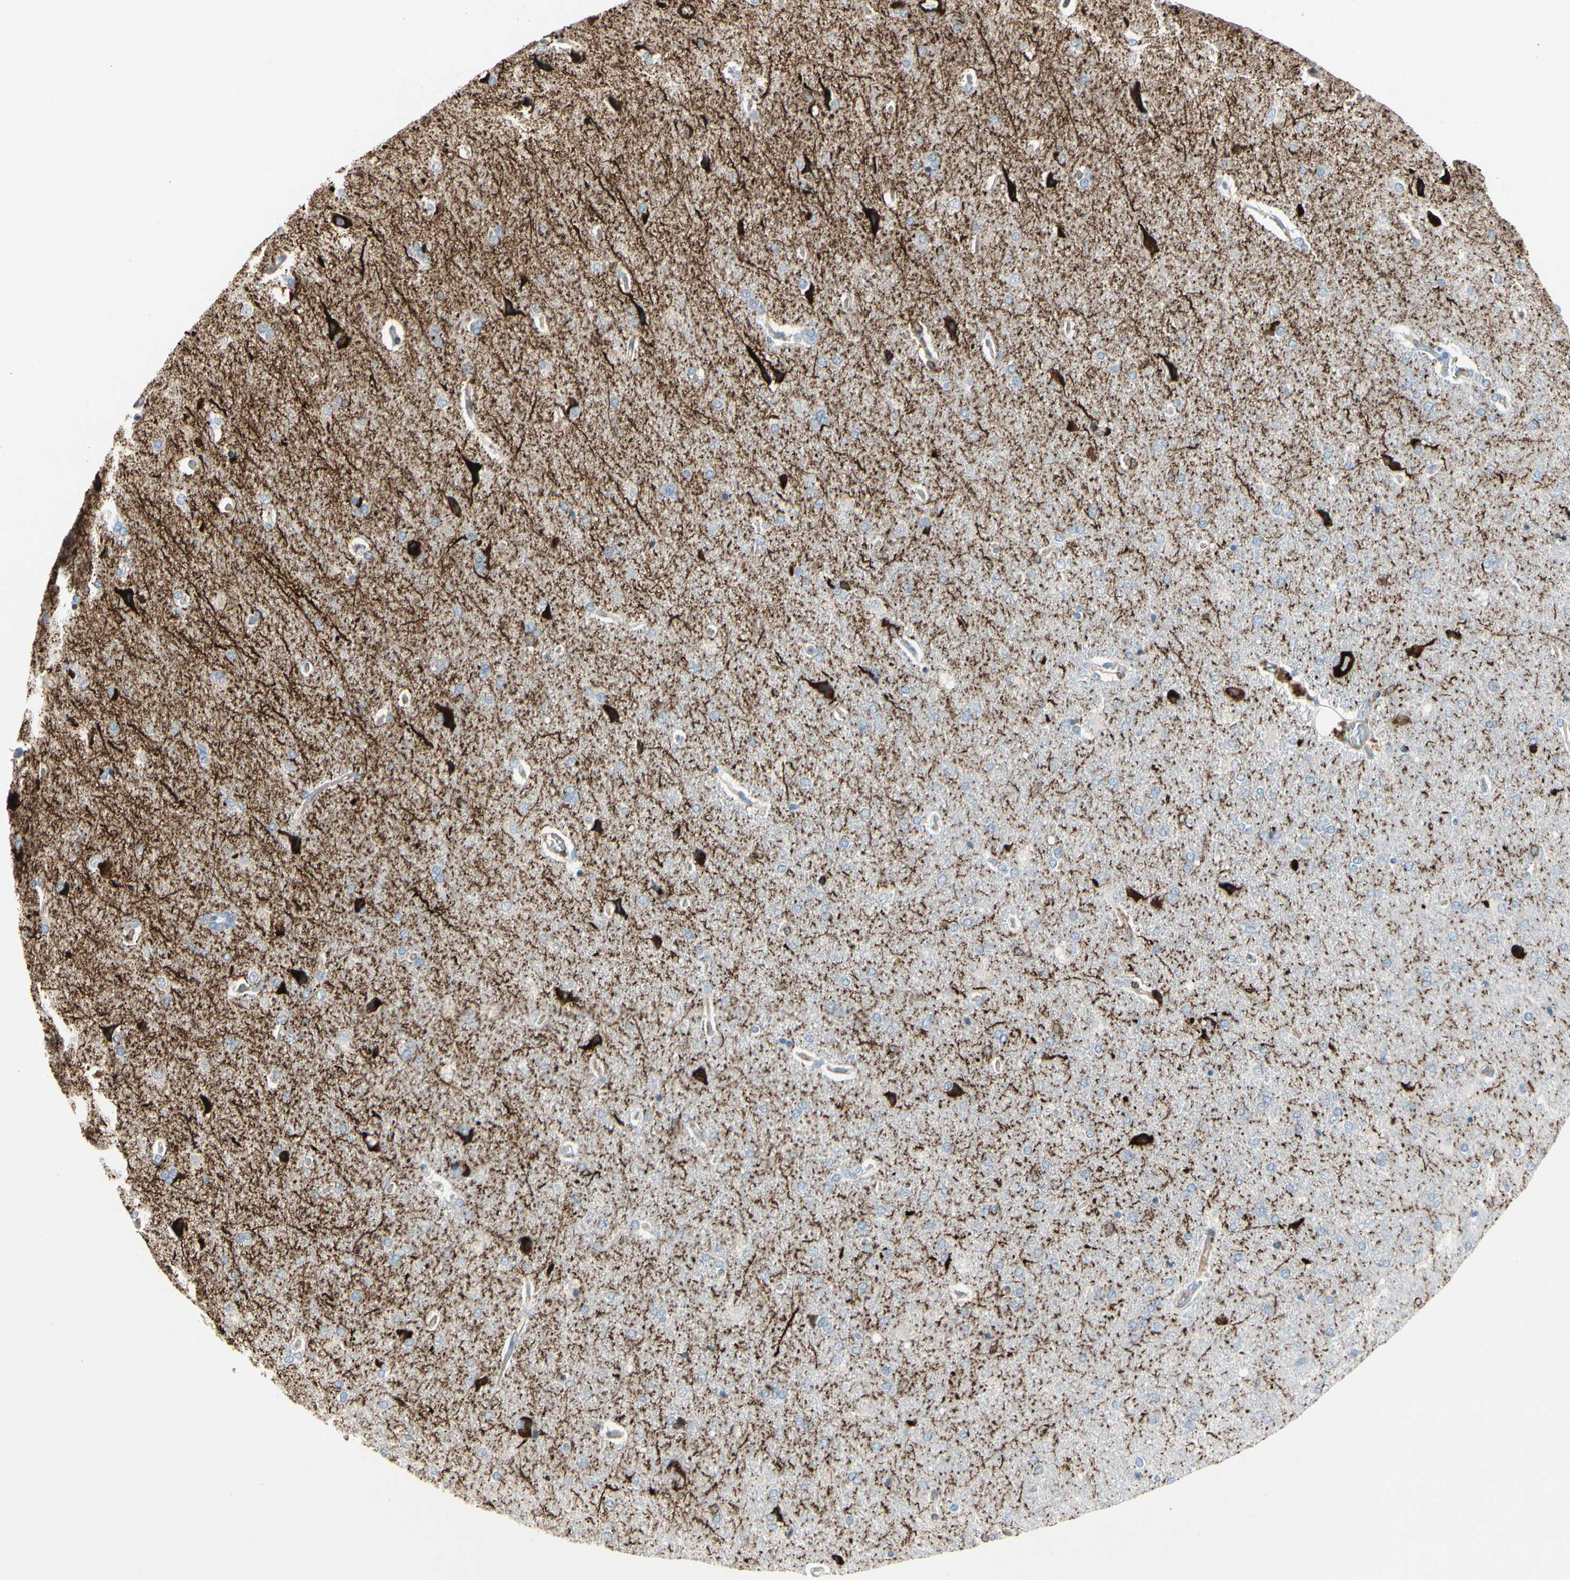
{"staining": {"intensity": "negative", "quantity": "none", "location": "none"}, "tissue": "cerebral cortex", "cell_type": "Endothelial cells", "image_type": "normal", "snomed": [{"axis": "morphology", "description": "Normal tissue, NOS"}, {"axis": "topography", "description": "Cerebral cortex"}], "caption": "Immunohistochemistry micrograph of unremarkable cerebral cortex: human cerebral cortex stained with DAB shows no significant protein staining in endothelial cells. (DAB (3,3'-diaminobenzidine) immunohistochemistry, high magnification).", "gene": "MAP2", "patient": {"sex": "male", "age": 62}}